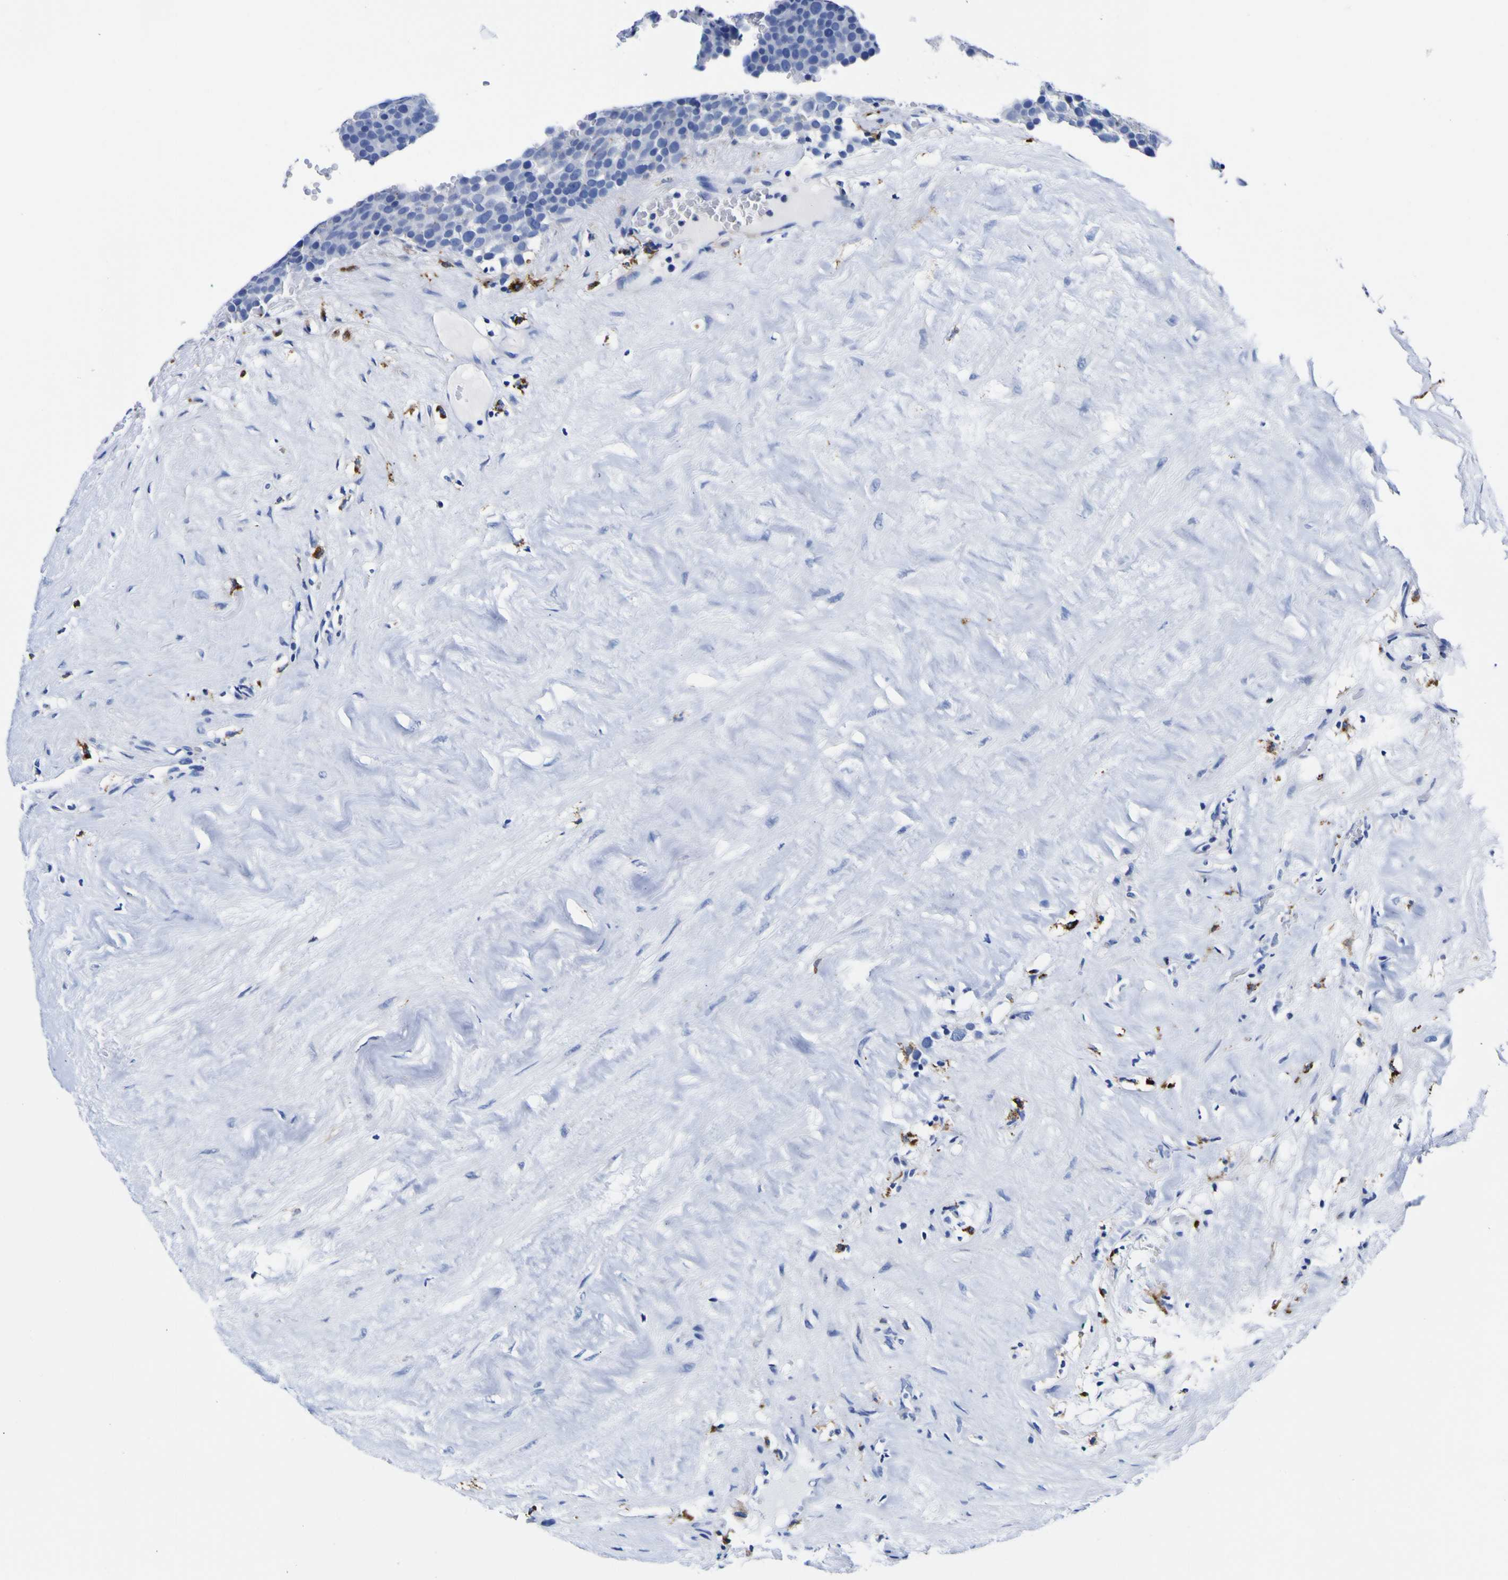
{"staining": {"intensity": "negative", "quantity": "none", "location": "none"}, "tissue": "testis cancer", "cell_type": "Tumor cells", "image_type": "cancer", "snomed": [{"axis": "morphology", "description": "Seminoma, NOS"}, {"axis": "topography", "description": "Testis"}], "caption": "Immunohistochemical staining of testis cancer demonstrates no significant positivity in tumor cells. Brightfield microscopy of immunohistochemistry (IHC) stained with DAB (3,3'-diaminobenzidine) (brown) and hematoxylin (blue), captured at high magnification.", "gene": "HLA-DQA1", "patient": {"sex": "male", "age": 71}}